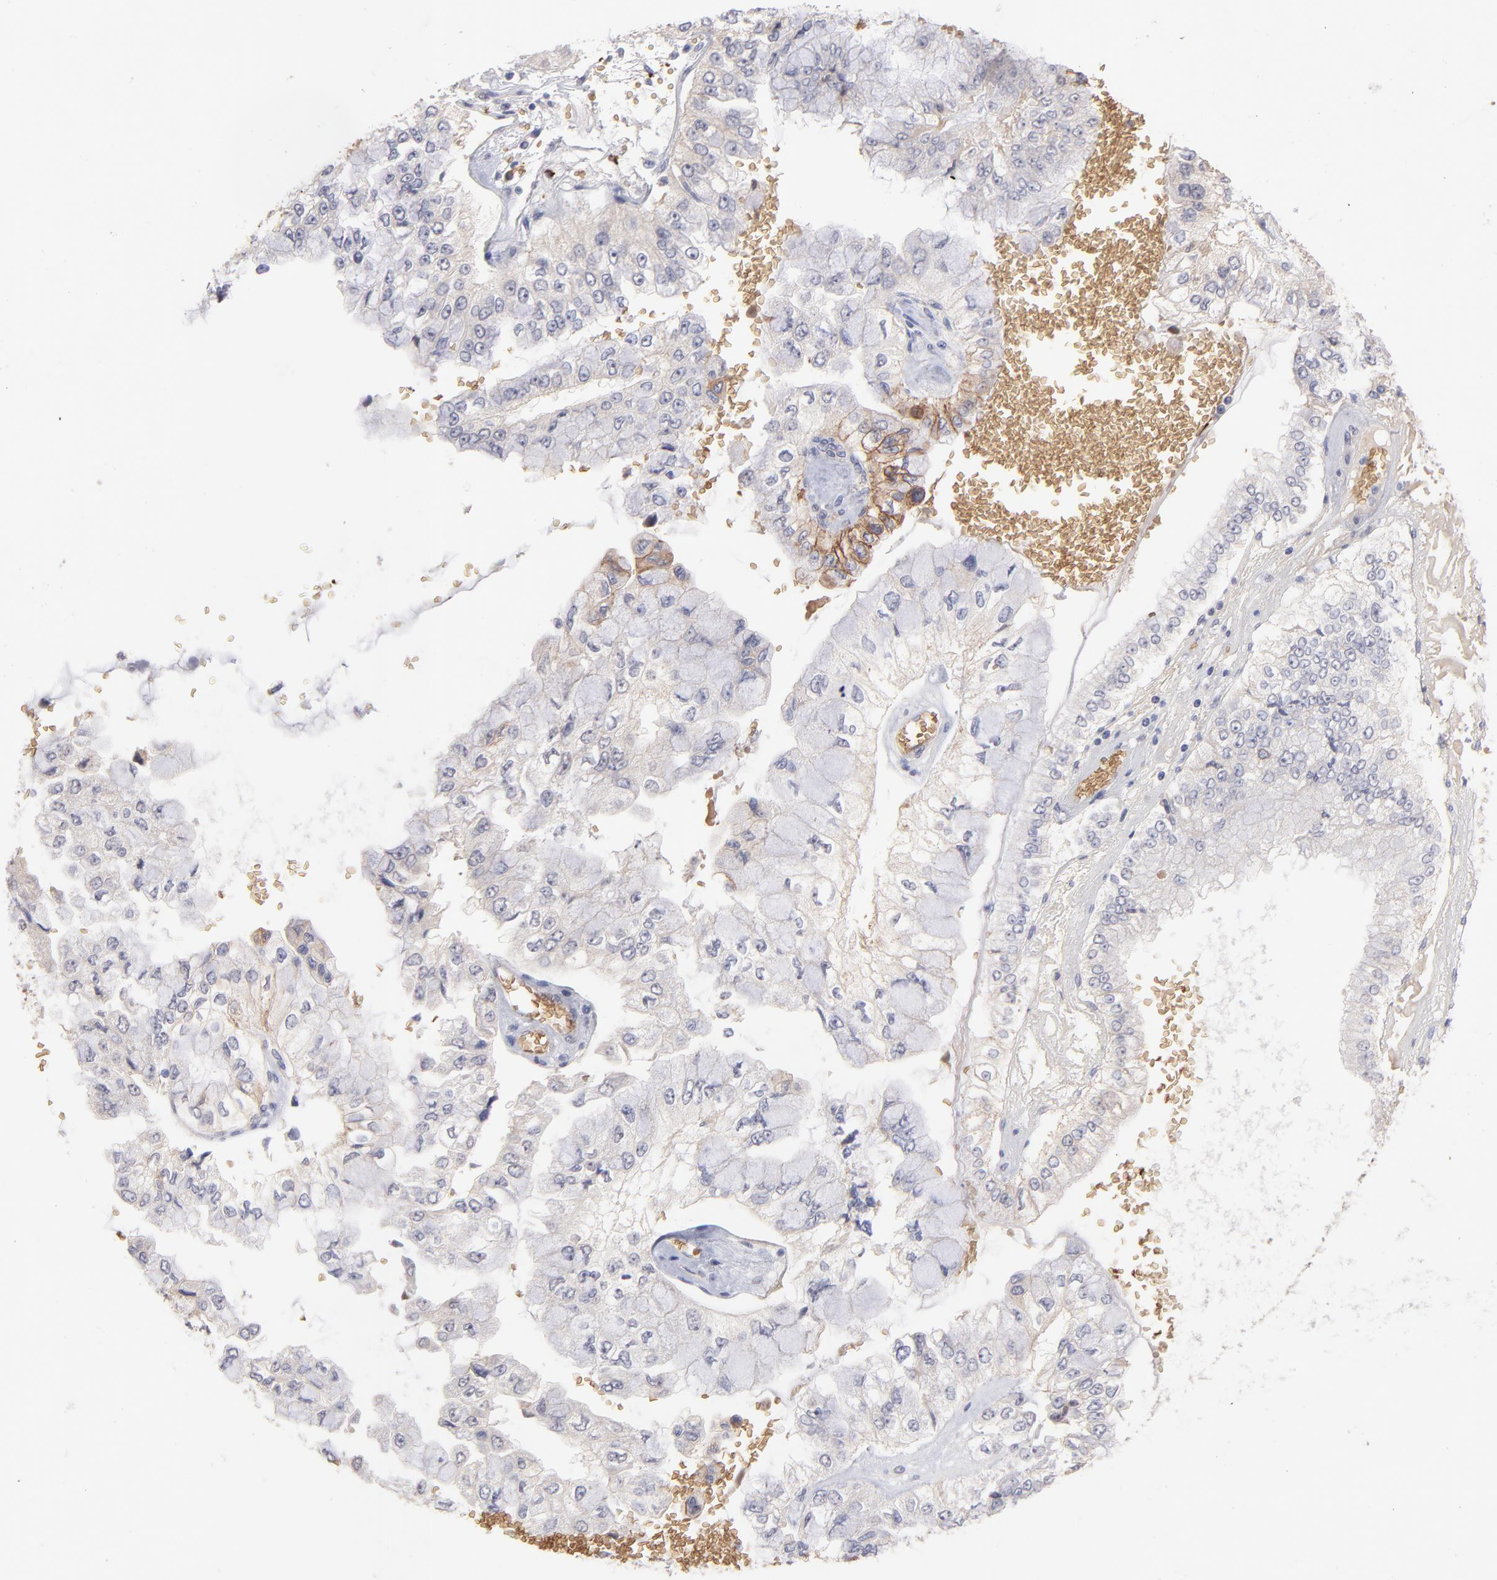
{"staining": {"intensity": "moderate", "quantity": "<25%", "location": "cytoplasmic/membranous"}, "tissue": "liver cancer", "cell_type": "Tumor cells", "image_type": "cancer", "snomed": [{"axis": "morphology", "description": "Cholangiocarcinoma"}, {"axis": "topography", "description": "Liver"}], "caption": "The micrograph demonstrates immunohistochemical staining of liver cholangiocarcinoma. There is moderate cytoplasmic/membranous staining is appreciated in about <25% of tumor cells.", "gene": "F13B", "patient": {"sex": "female", "age": 79}}